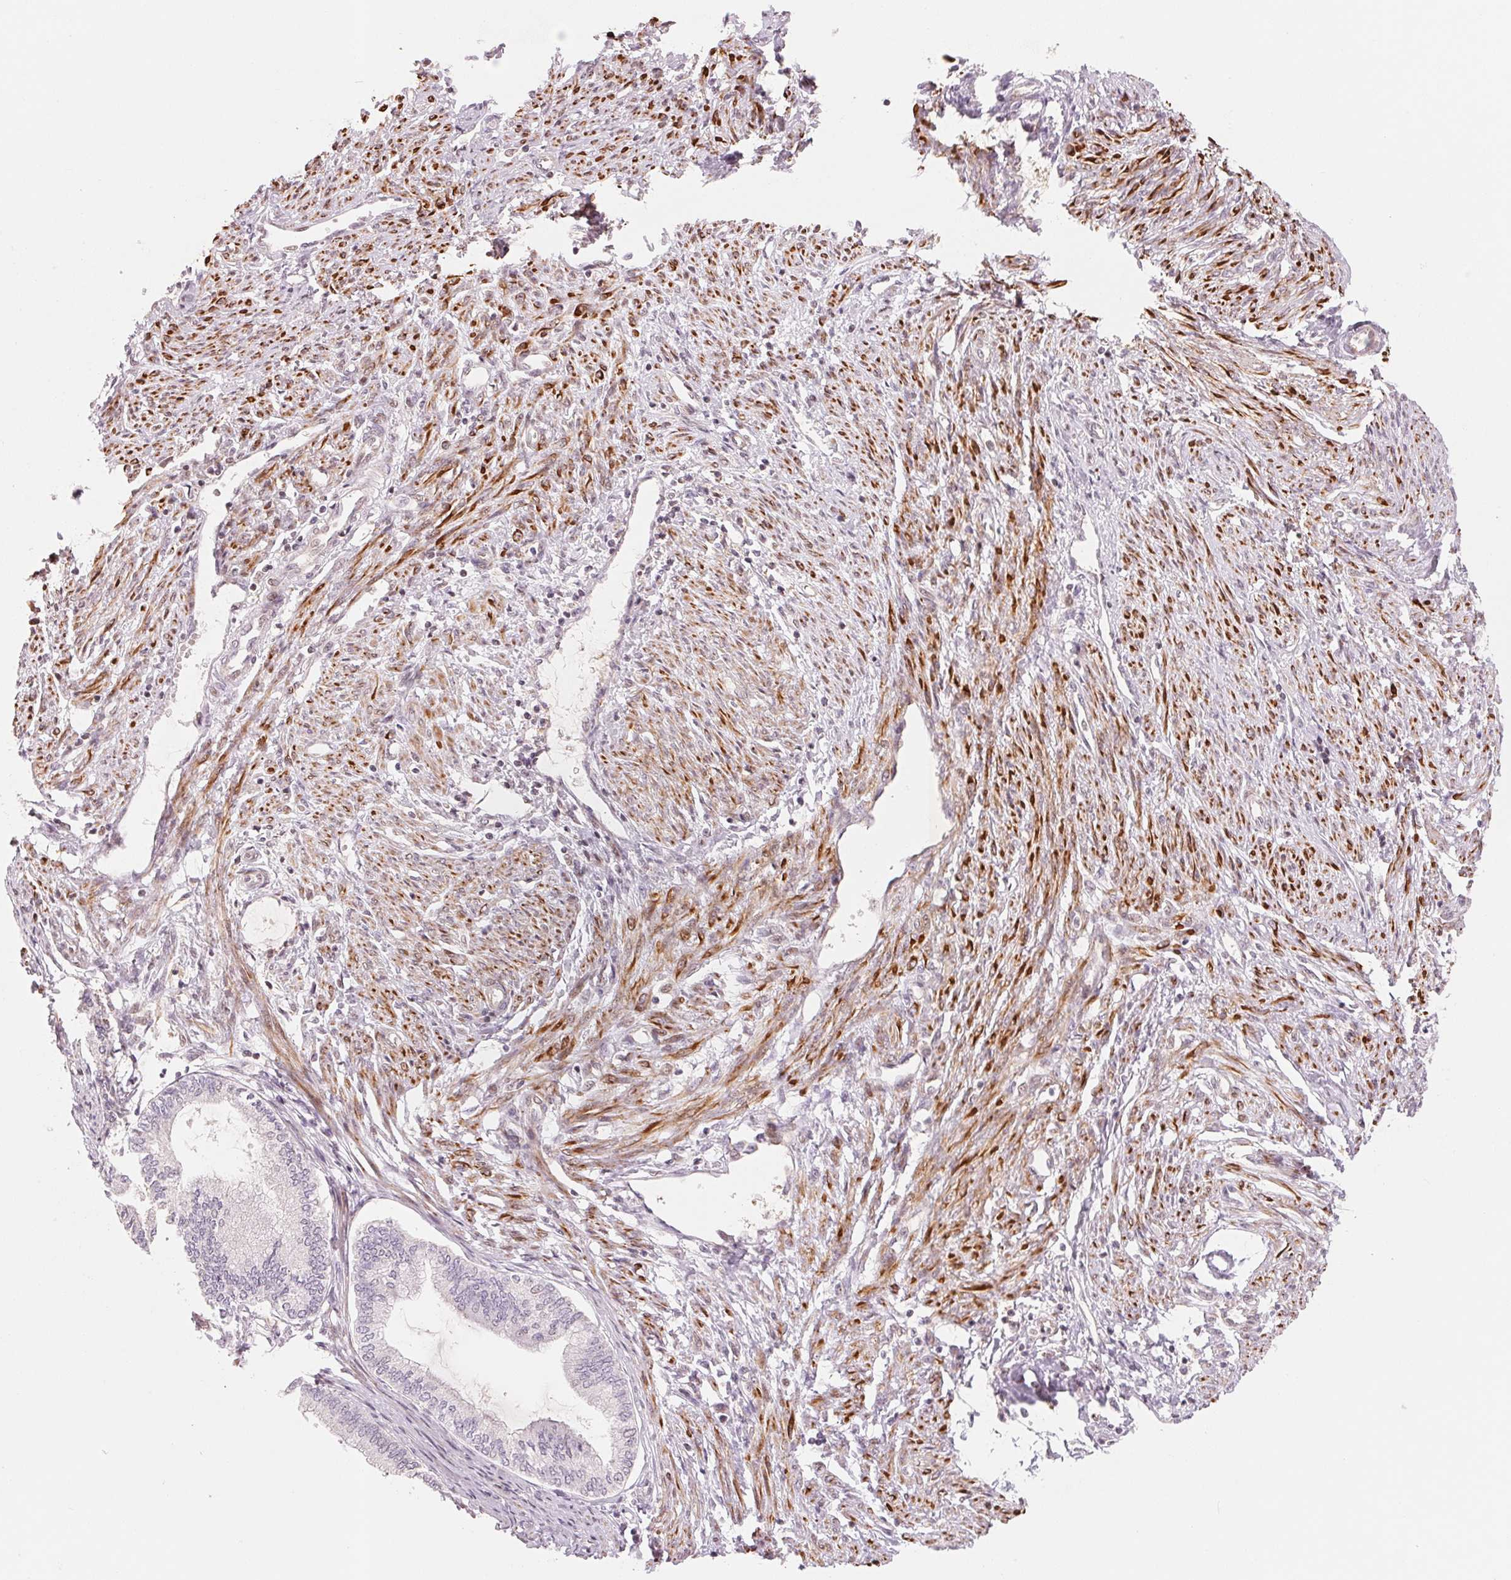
{"staining": {"intensity": "weak", "quantity": "25%-75%", "location": "nuclear"}, "tissue": "endometrial cancer", "cell_type": "Tumor cells", "image_type": "cancer", "snomed": [{"axis": "morphology", "description": "Adenocarcinoma, NOS"}, {"axis": "topography", "description": "Endometrium"}], "caption": "The immunohistochemical stain labels weak nuclear staining in tumor cells of endometrial cancer tissue.", "gene": "SLC17A4", "patient": {"sex": "female", "age": 86}}